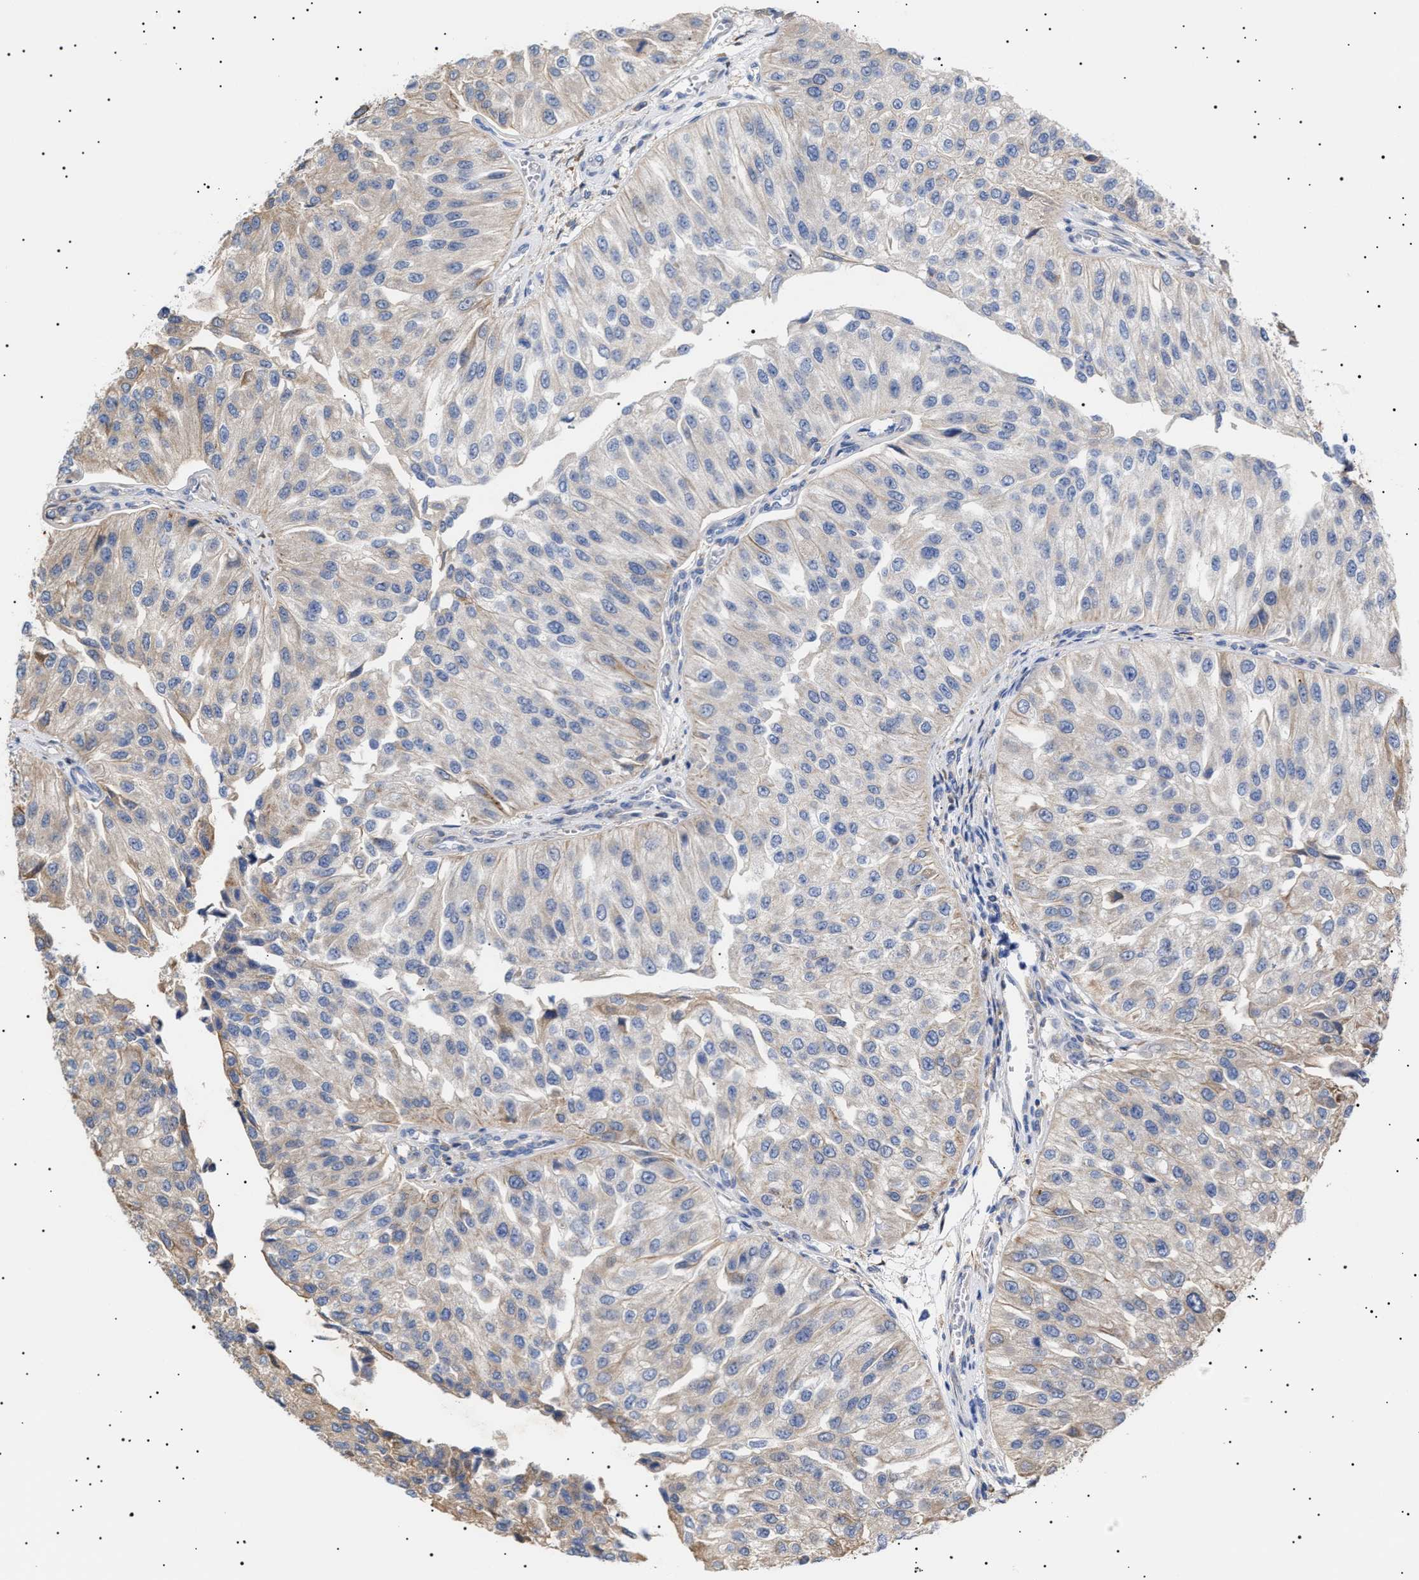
{"staining": {"intensity": "weak", "quantity": "<25%", "location": "cytoplasmic/membranous"}, "tissue": "urothelial cancer", "cell_type": "Tumor cells", "image_type": "cancer", "snomed": [{"axis": "morphology", "description": "Urothelial carcinoma, High grade"}, {"axis": "topography", "description": "Kidney"}, {"axis": "topography", "description": "Urinary bladder"}], "caption": "Tumor cells are negative for brown protein staining in urothelial carcinoma (high-grade). The staining is performed using DAB brown chromogen with nuclei counter-stained in using hematoxylin.", "gene": "ERCC6L2", "patient": {"sex": "male", "age": 77}}